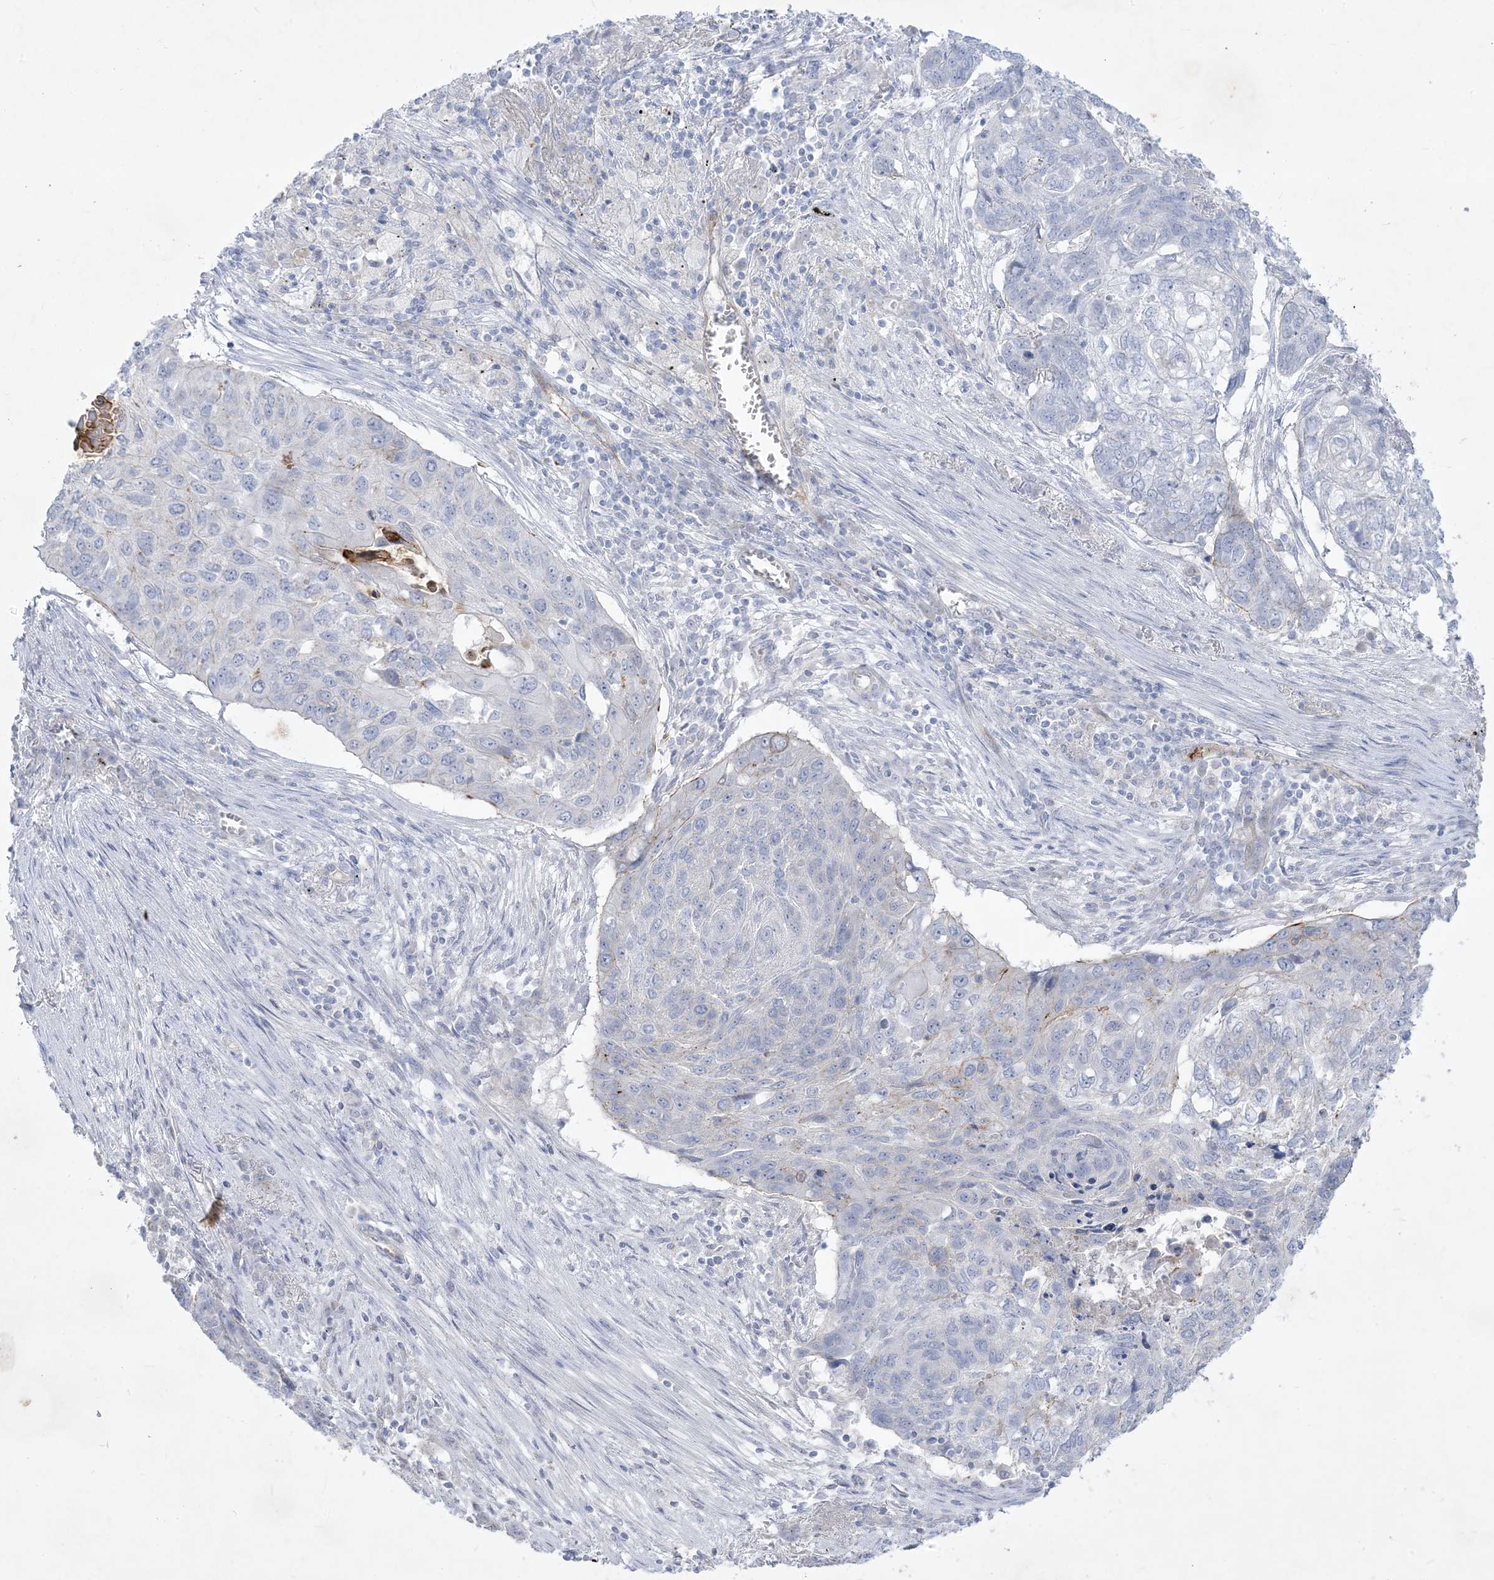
{"staining": {"intensity": "negative", "quantity": "none", "location": "none"}, "tissue": "lung cancer", "cell_type": "Tumor cells", "image_type": "cancer", "snomed": [{"axis": "morphology", "description": "Squamous cell carcinoma, NOS"}, {"axis": "topography", "description": "Lung"}], "caption": "Immunohistochemistry image of neoplastic tissue: human lung cancer stained with DAB reveals no significant protein expression in tumor cells.", "gene": "B3GNT7", "patient": {"sex": "female", "age": 63}}